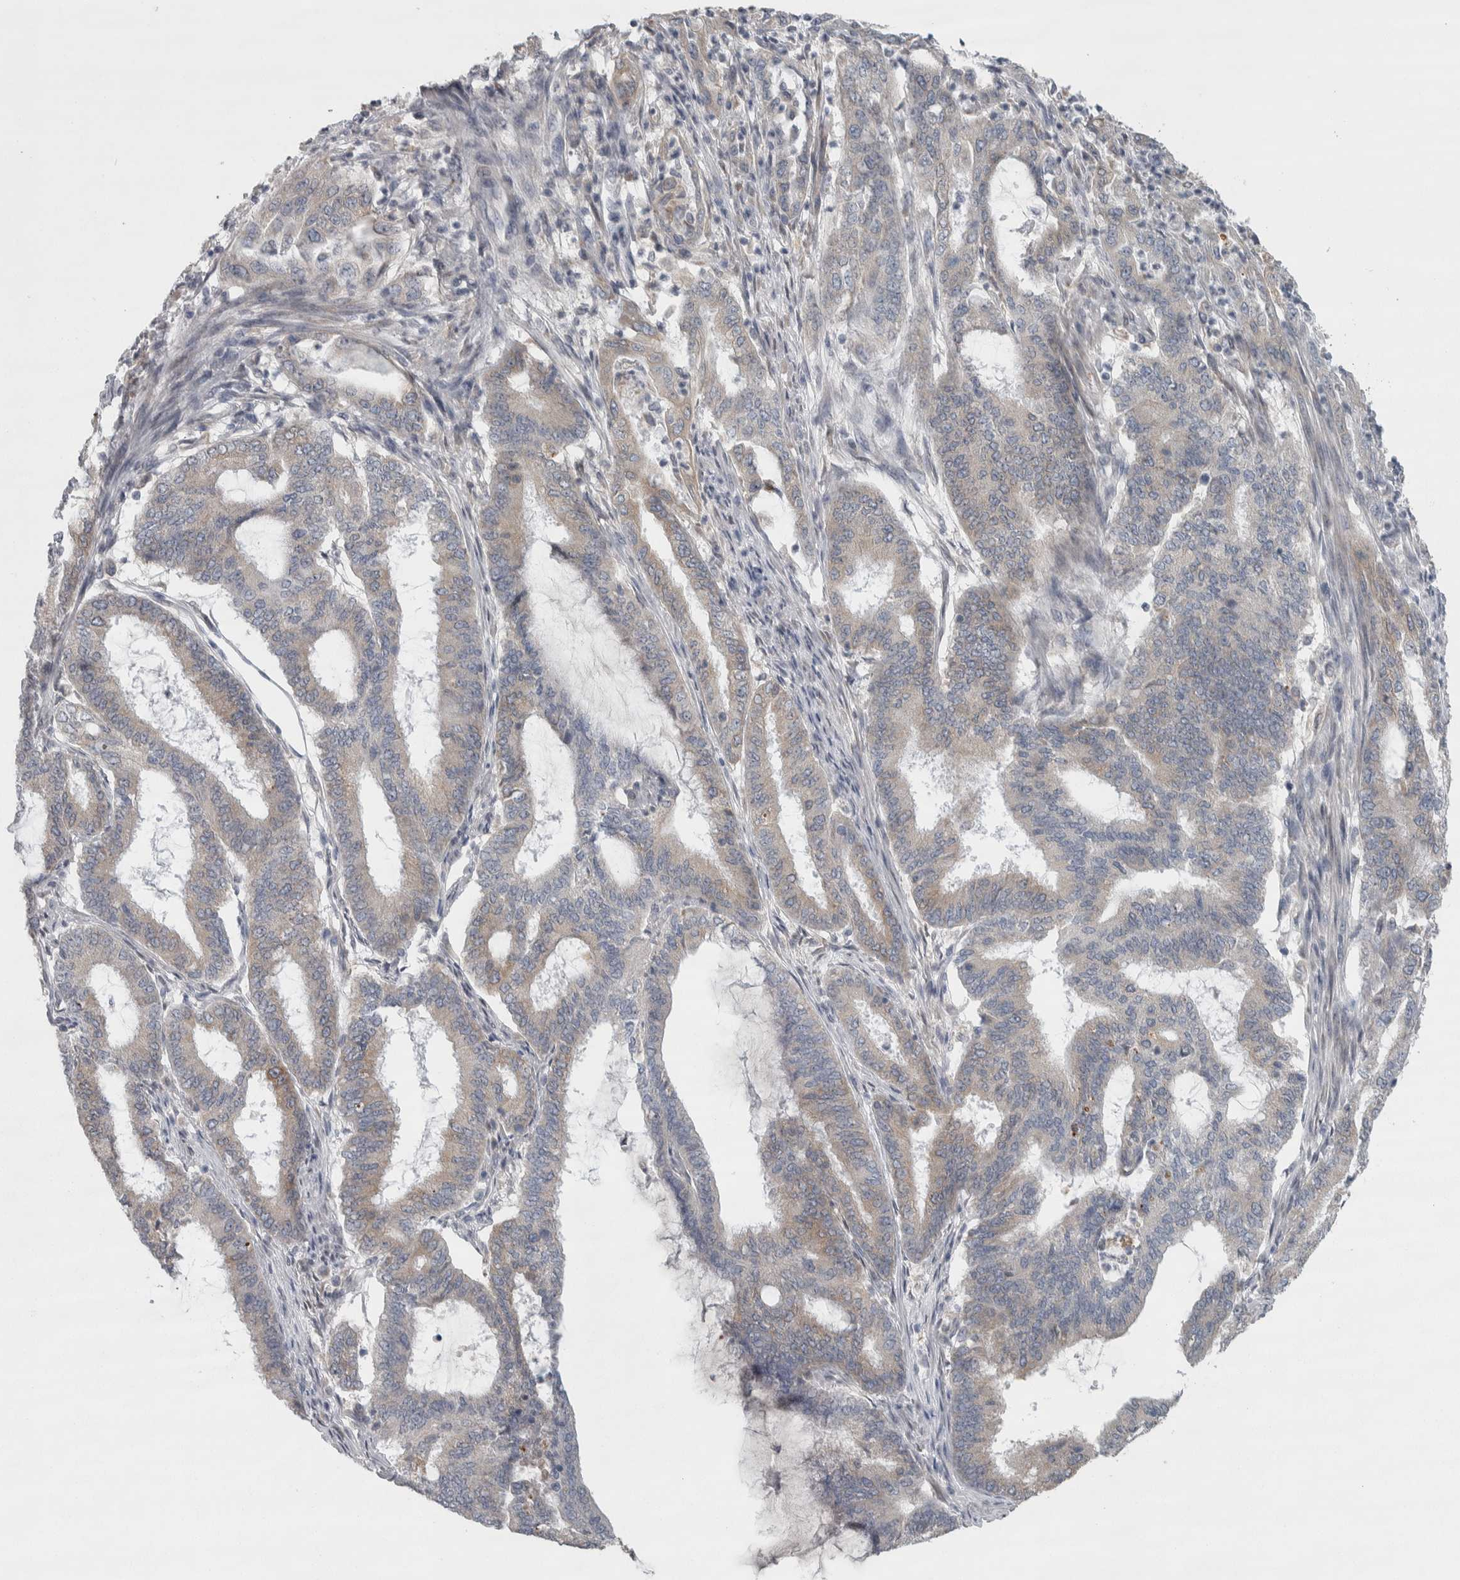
{"staining": {"intensity": "weak", "quantity": ">75%", "location": "cytoplasmic/membranous"}, "tissue": "endometrial cancer", "cell_type": "Tumor cells", "image_type": "cancer", "snomed": [{"axis": "morphology", "description": "Adenocarcinoma, NOS"}, {"axis": "topography", "description": "Endometrium"}], "caption": "Immunohistochemical staining of human adenocarcinoma (endometrial) exhibits low levels of weak cytoplasmic/membranous protein expression in about >75% of tumor cells.", "gene": "SIGMAR1", "patient": {"sex": "female", "age": 51}}